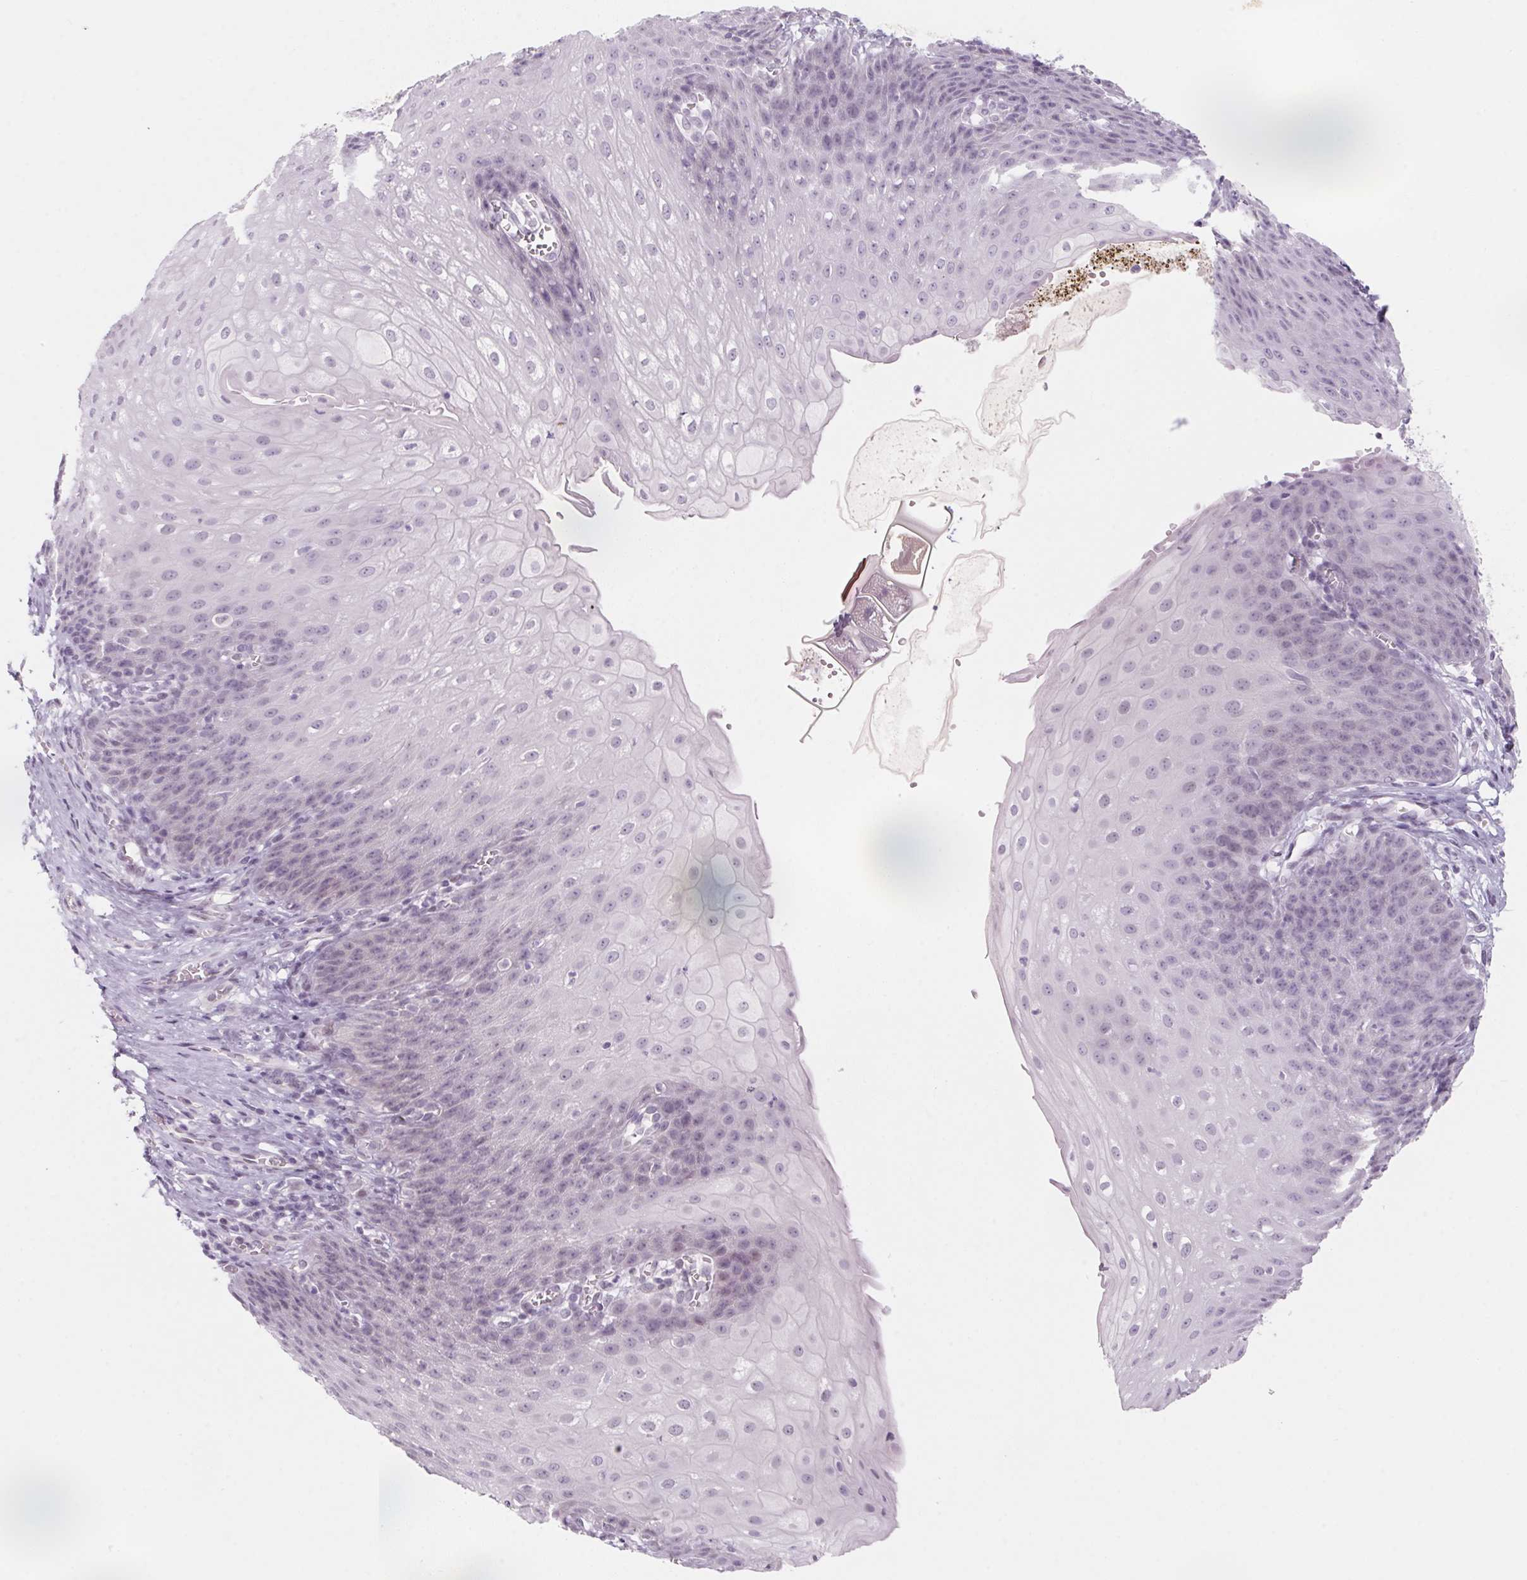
{"staining": {"intensity": "negative", "quantity": "none", "location": "none"}, "tissue": "esophagus", "cell_type": "Squamous epithelial cells", "image_type": "normal", "snomed": [{"axis": "morphology", "description": "Normal tissue, NOS"}, {"axis": "topography", "description": "Esophagus"}], "caption": "DAB (3,3'-diaminobenzidine) immunohistochemical staining of unremarkable esophagus reveals no significant expression in squamous epithelial cells.", "gene": "KCNQ2", "patient": {"sex": "male", "age": 71}}